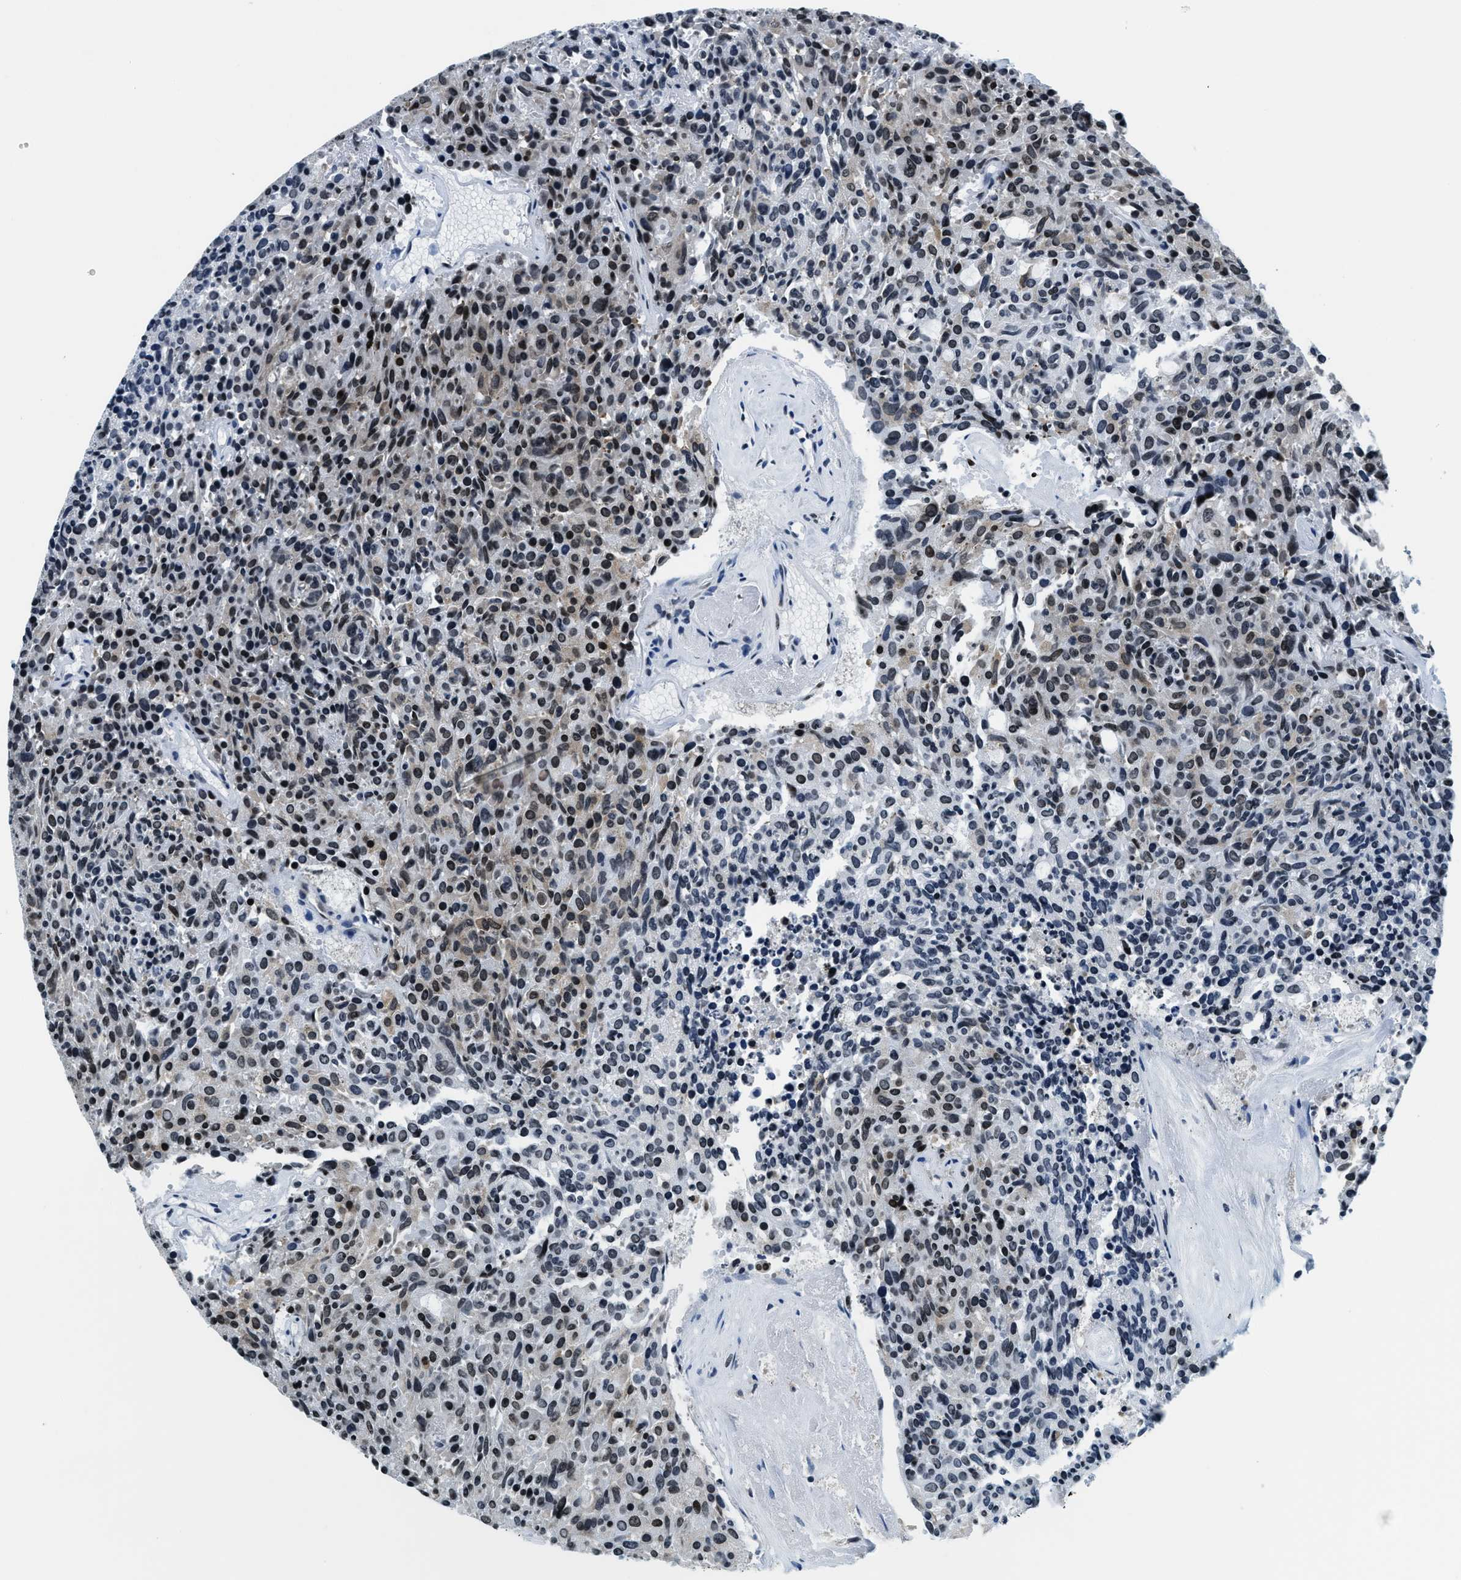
{"staining": {"intensity": "weak", "quantity": "<25%", "location": "nuclear"}, "tissue": "carcinoid", "cell_type": "Tumor cells", "image_type": "cancer", "snomed": [{"axis": "morphology", "description": "Carcinoid, malignant, NOS"}, {"axis": "topography", "description": "Pancreas"}], "caption": "The histopathology image reveals no significant expression in tumor cells of carcinoid. (DAB (3,3'-diaminobenzidine) immunohistochemistry (IHC) visualized using brightfield microscopy, high magnification).", "gene": "TOP1", "patient": {"sex": "female", "age": 54}}